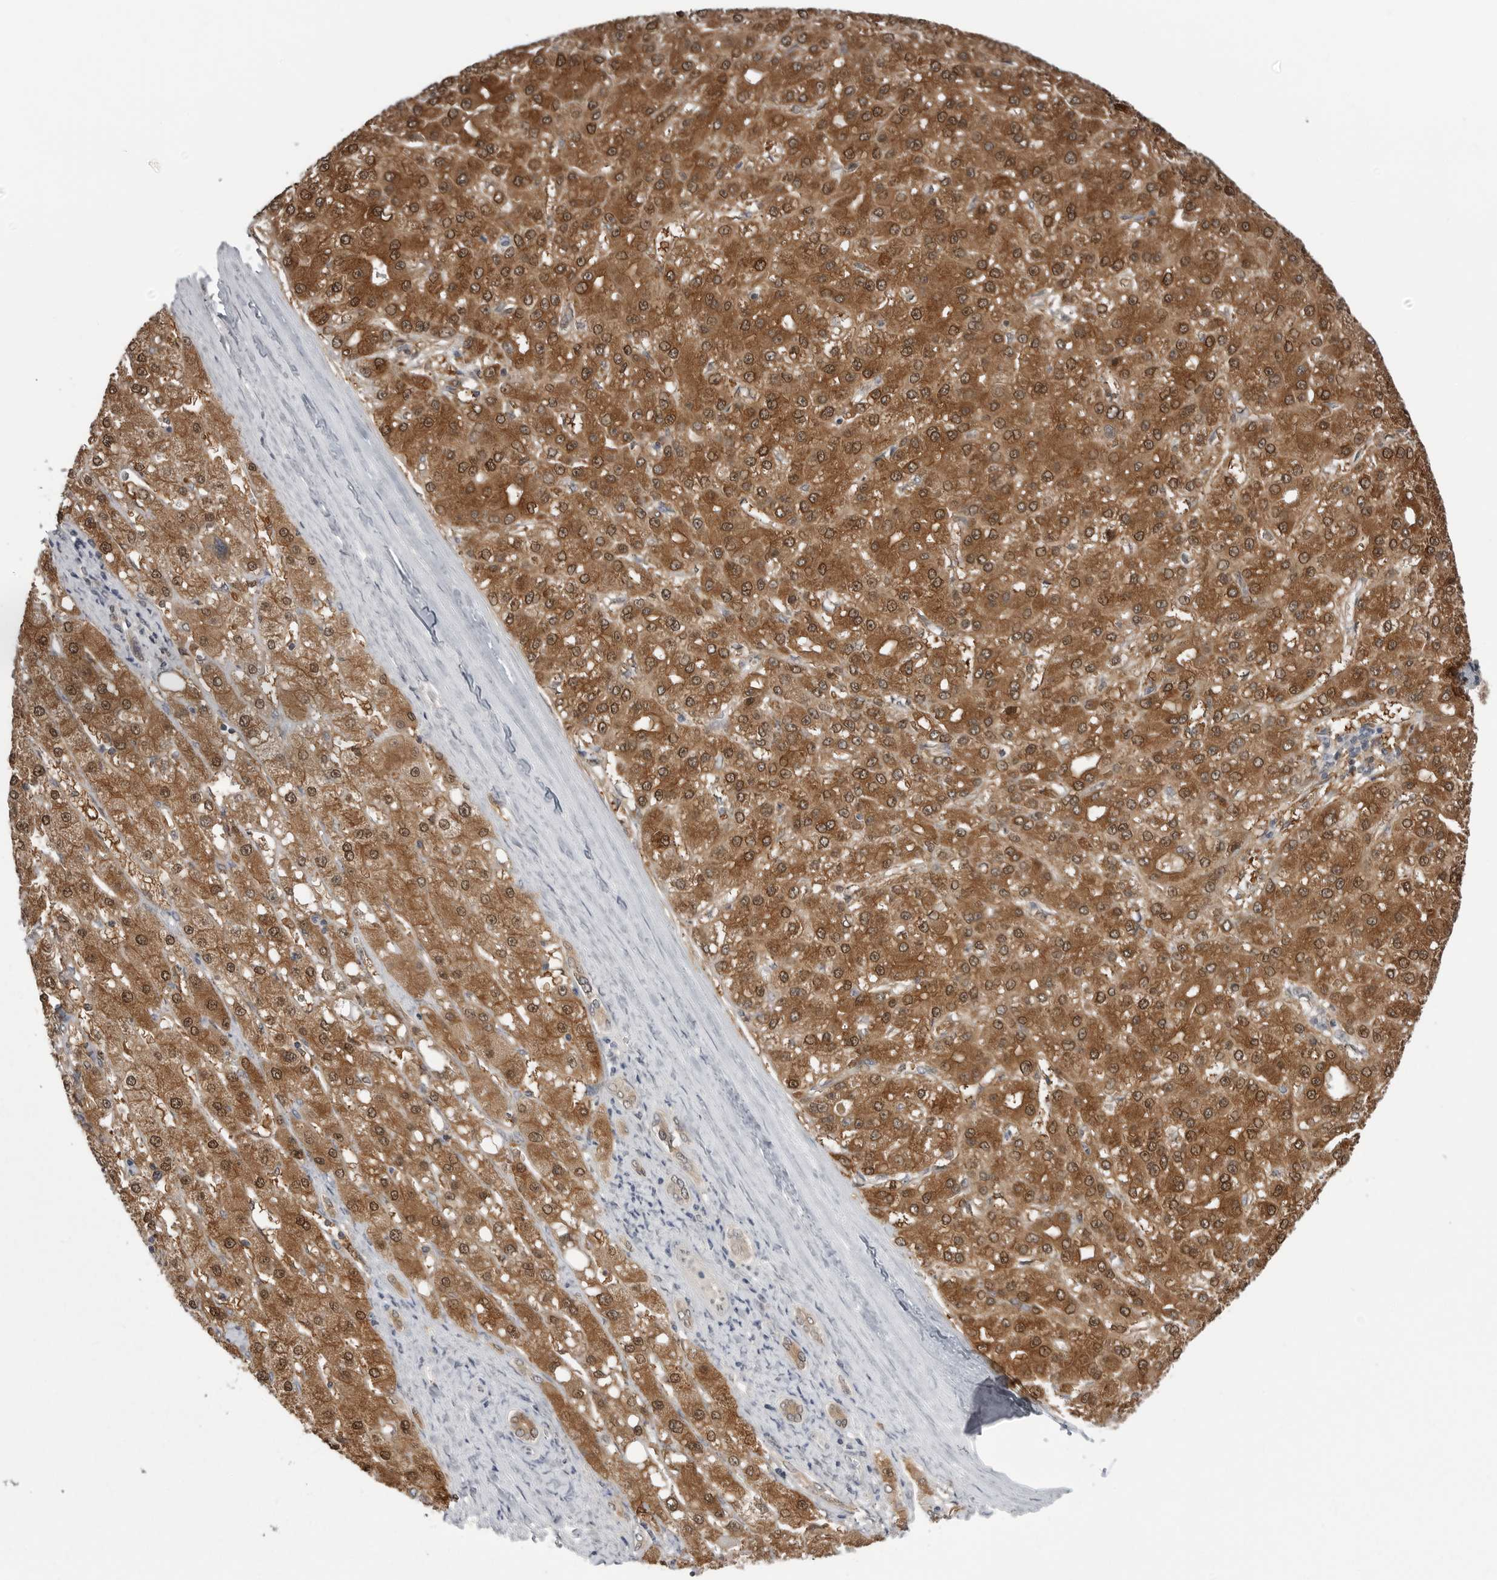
{"staining": {"intensity": "strong", "quantity": ">75%", "location": "cytoplasmic/membranous,nuclear"}, "tissue": "liver cancer", "cell_type": "Tumor cells", "image_type": "cancer", "snomed": [{"axis": "morphology", "description": "Carcinoma, Hepatocellular, NOS"}, {"axis": "topography", "description": "Liver"}], "caption": "Hepatocellular carcinoma (liver) stained with a brown dye displays strong cytoplasmic/membranous and nuclear positive positivity in about >75% of tumor cells.", "gene": "PNPO", "patient": {"sex": "male", "age": 67}}